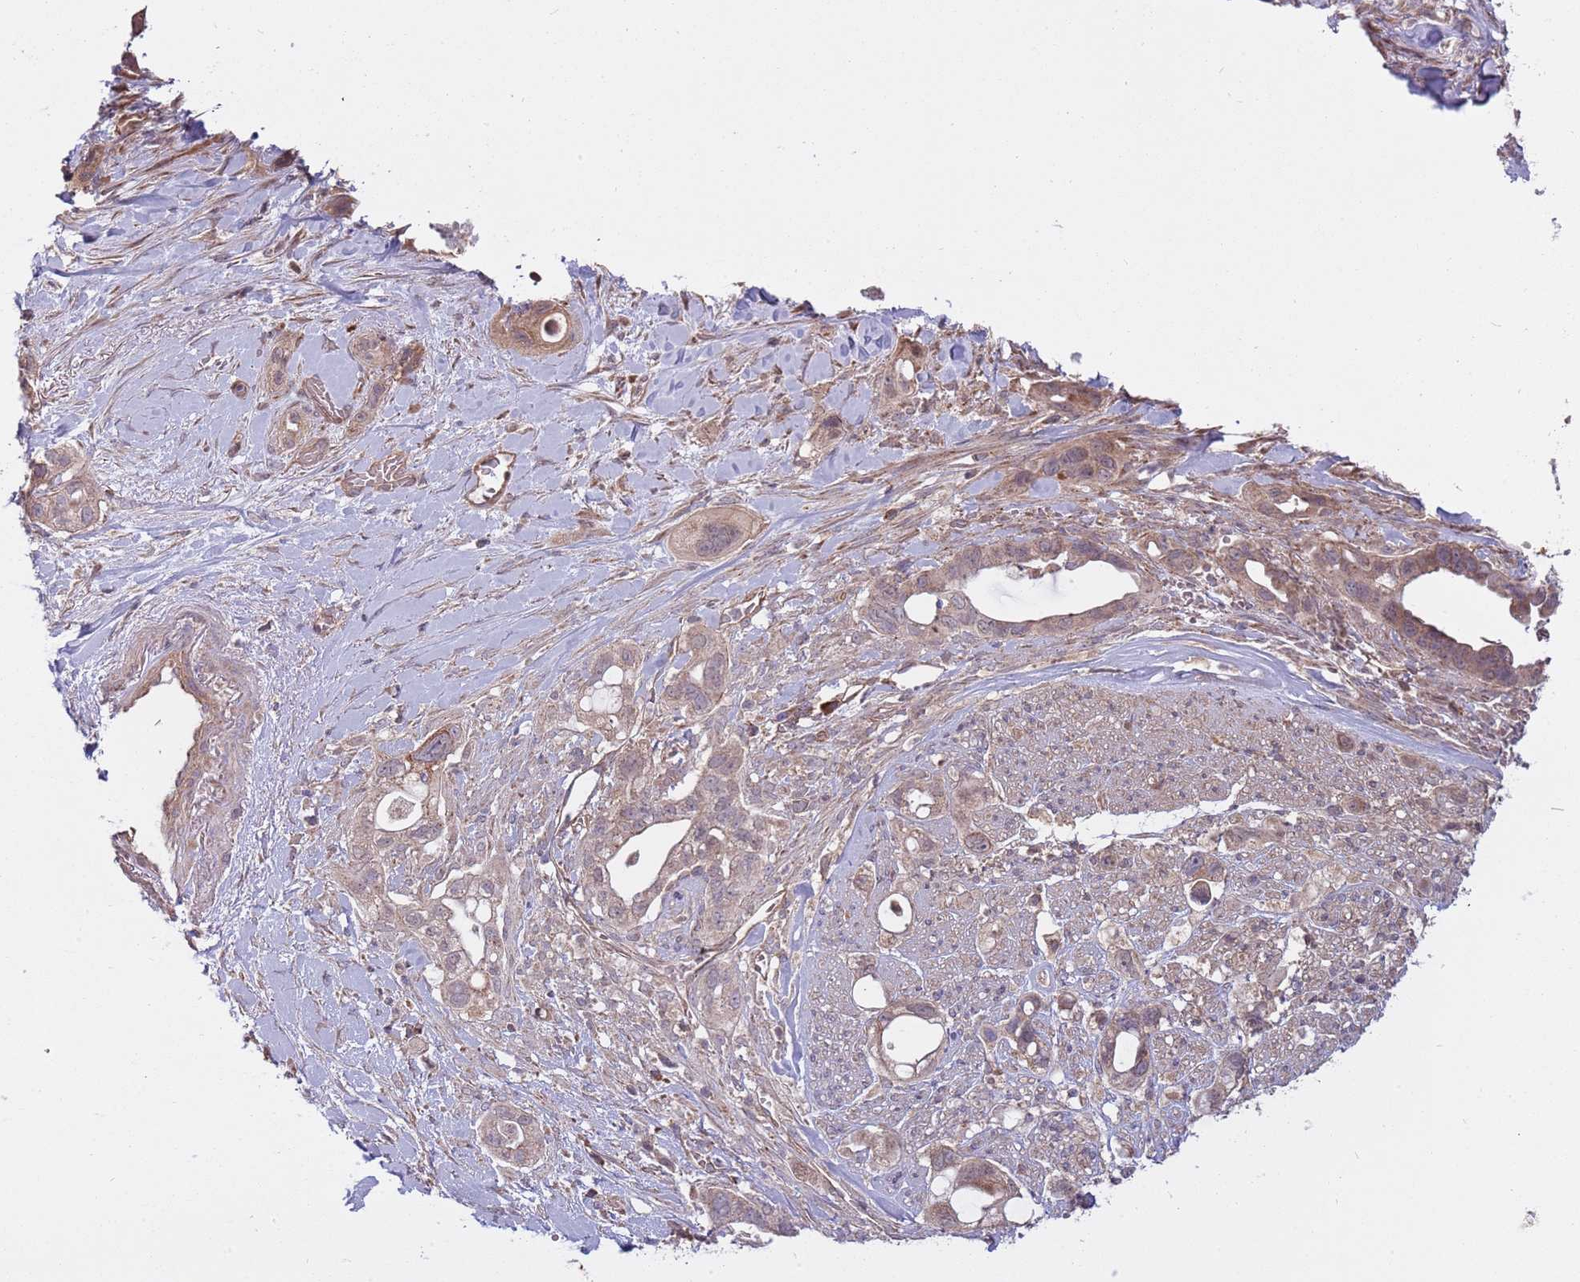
{"staining": {"intensity": "moderate", "quantity": "<25%", "location": "cytoplasmic/membranous,nuclear"}, "tissue": "pancreatic cancer", "cell_type": "Tumor cells", "image_type": "cancer", "snomed": [{"axis": "morphology", "description": "Adenocarcinoma, NOS"}, {"axis": "topography", "description": "Pancreas"}], "caption": "Immunohistochemical staining of human pancreatic cancer demonstrates moderate cytoplasmic/membranous and nuclear protein staining in about <25% of tumor cells.", "gene": "RNF181", "patient": {"sex": "male", "age": 44}}